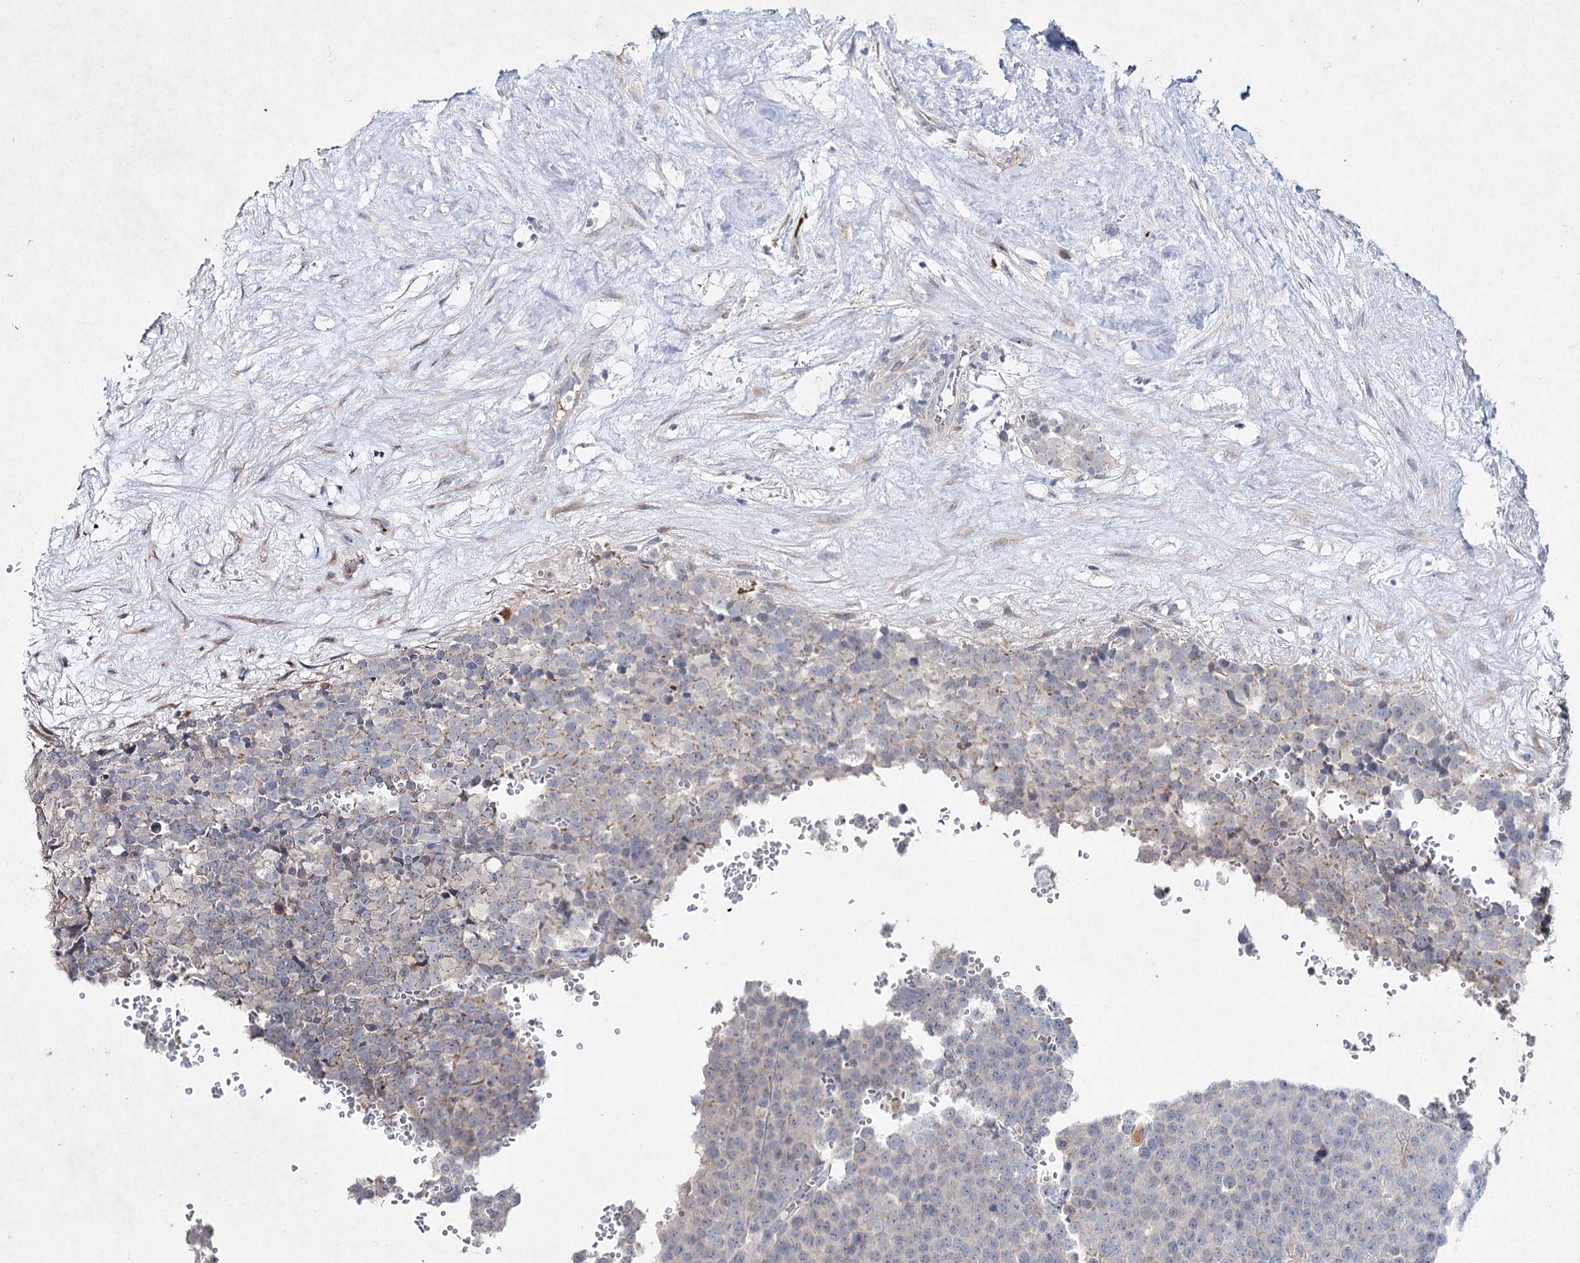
{"staining": {"intensity": "weak", "quantity": "25%-75%", "location": "cytoplasmic/membranous"}, "tissue": "testis cancer", "cell_type": "Tumor cells", "image_type": "cancer", "snomed": [{"axis": "morphology", "description": "Seminoma, NOS"}, {"axis": "topography", "description": "Testis"}], "caption": "Protein positivity by immunohistochemistry (IHC) demonstrates weak cytoplasmic/membranous staining in approximately 25%-75% of tumor cells in testis cancer (seminoma). Using DAB (brown) and hematoxylin (blue) stains, captured at high magnification using brightfield microscopy.", "gene": "RFX6", "patient": {"sex": "male", "age": 71}}